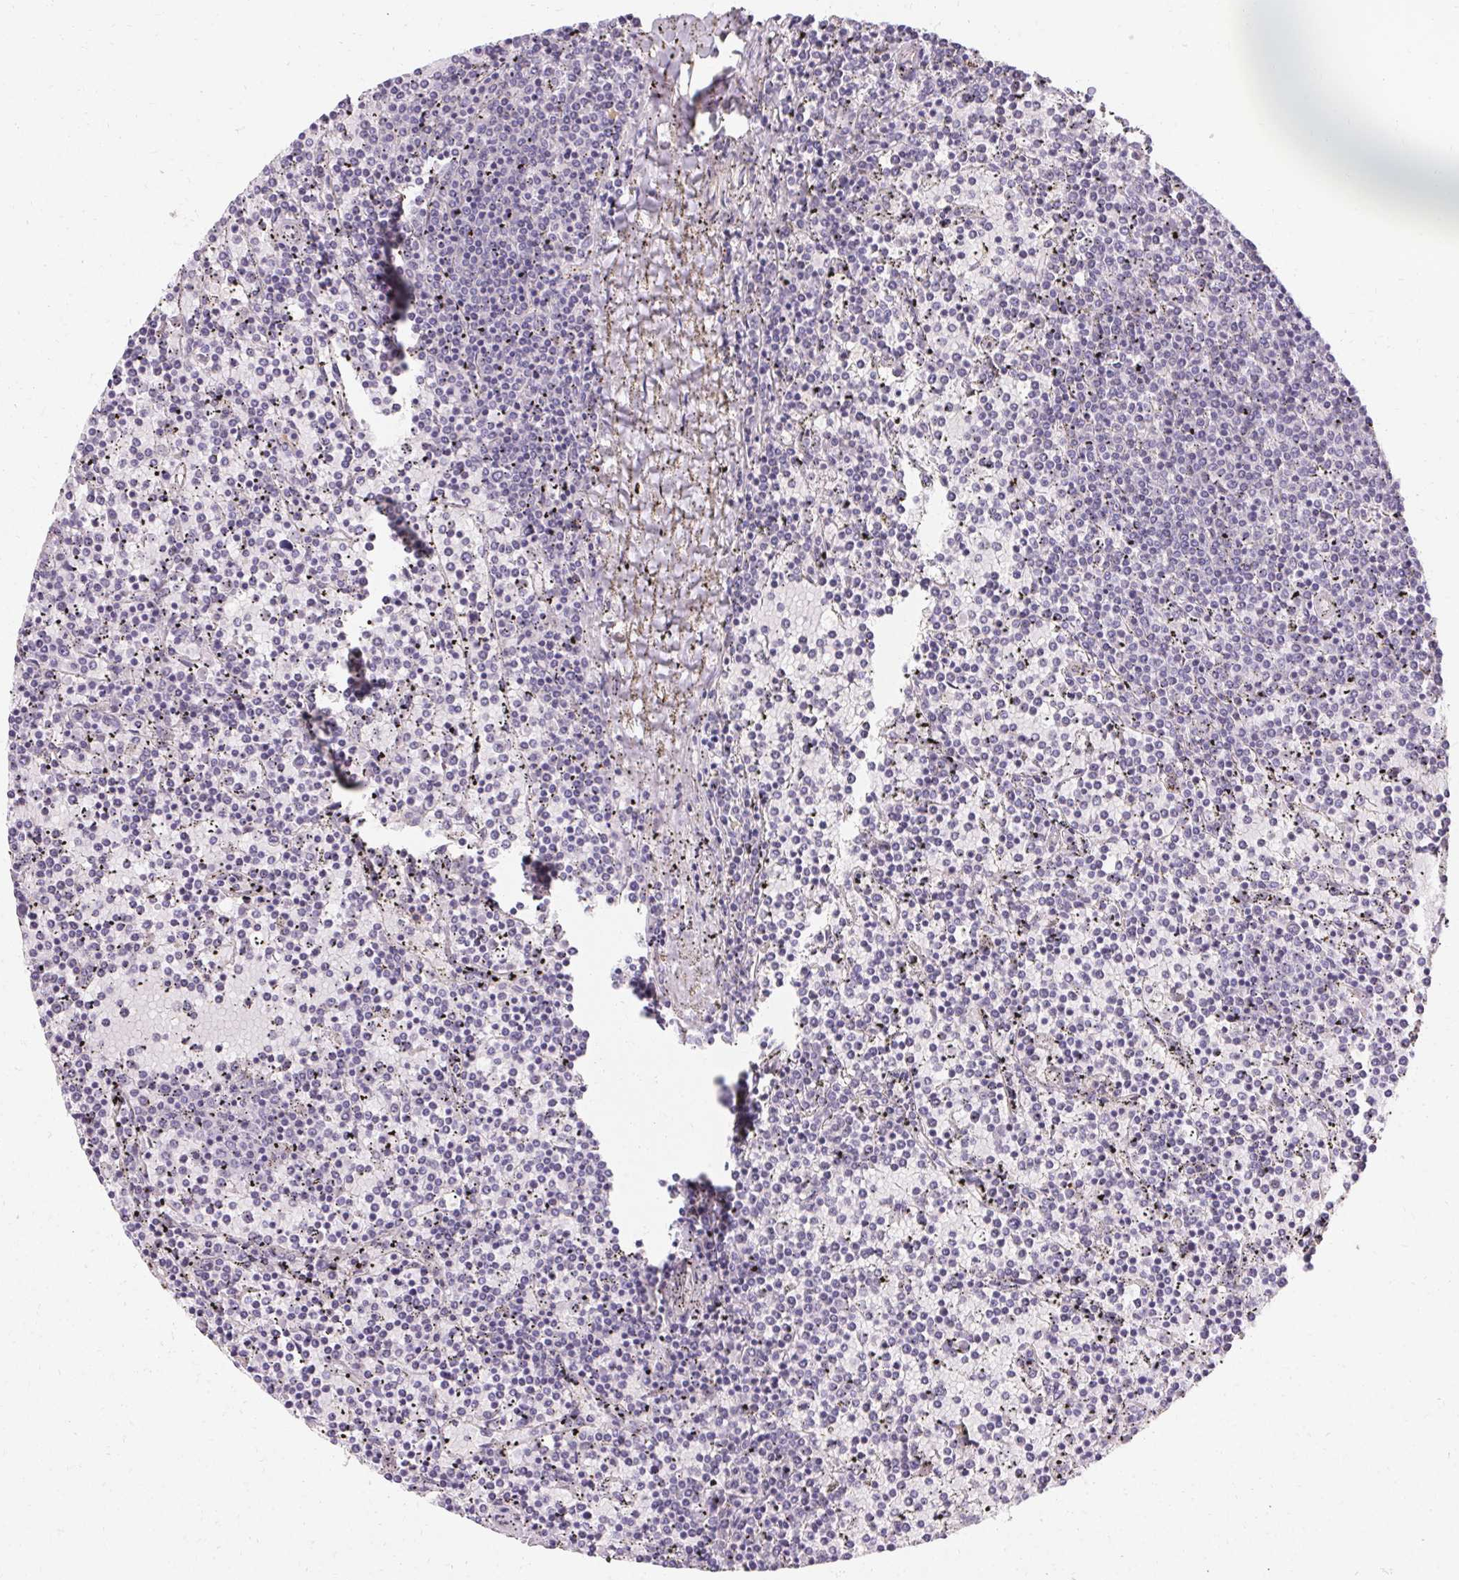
{"staining": {"intensity": "negative", "quantity": "none", "location": "none"}, "tissue": "lymphoma", "cell_type": "Tumor cells", "image_type": "cancer", "snomed": [{"axis": "morphology", "description": "Malignant lymphoma, non-Hodgkin's type, Low grade"}, {"axis": "topography", "description": "Spleen"}], "caption": "High power microscopy histopathology image of an IHC image of lymphoma, revealing no significant positivity in tumor cells.", "gene": "TRIP13", "patient": {"sex": "female", "age": 77}}